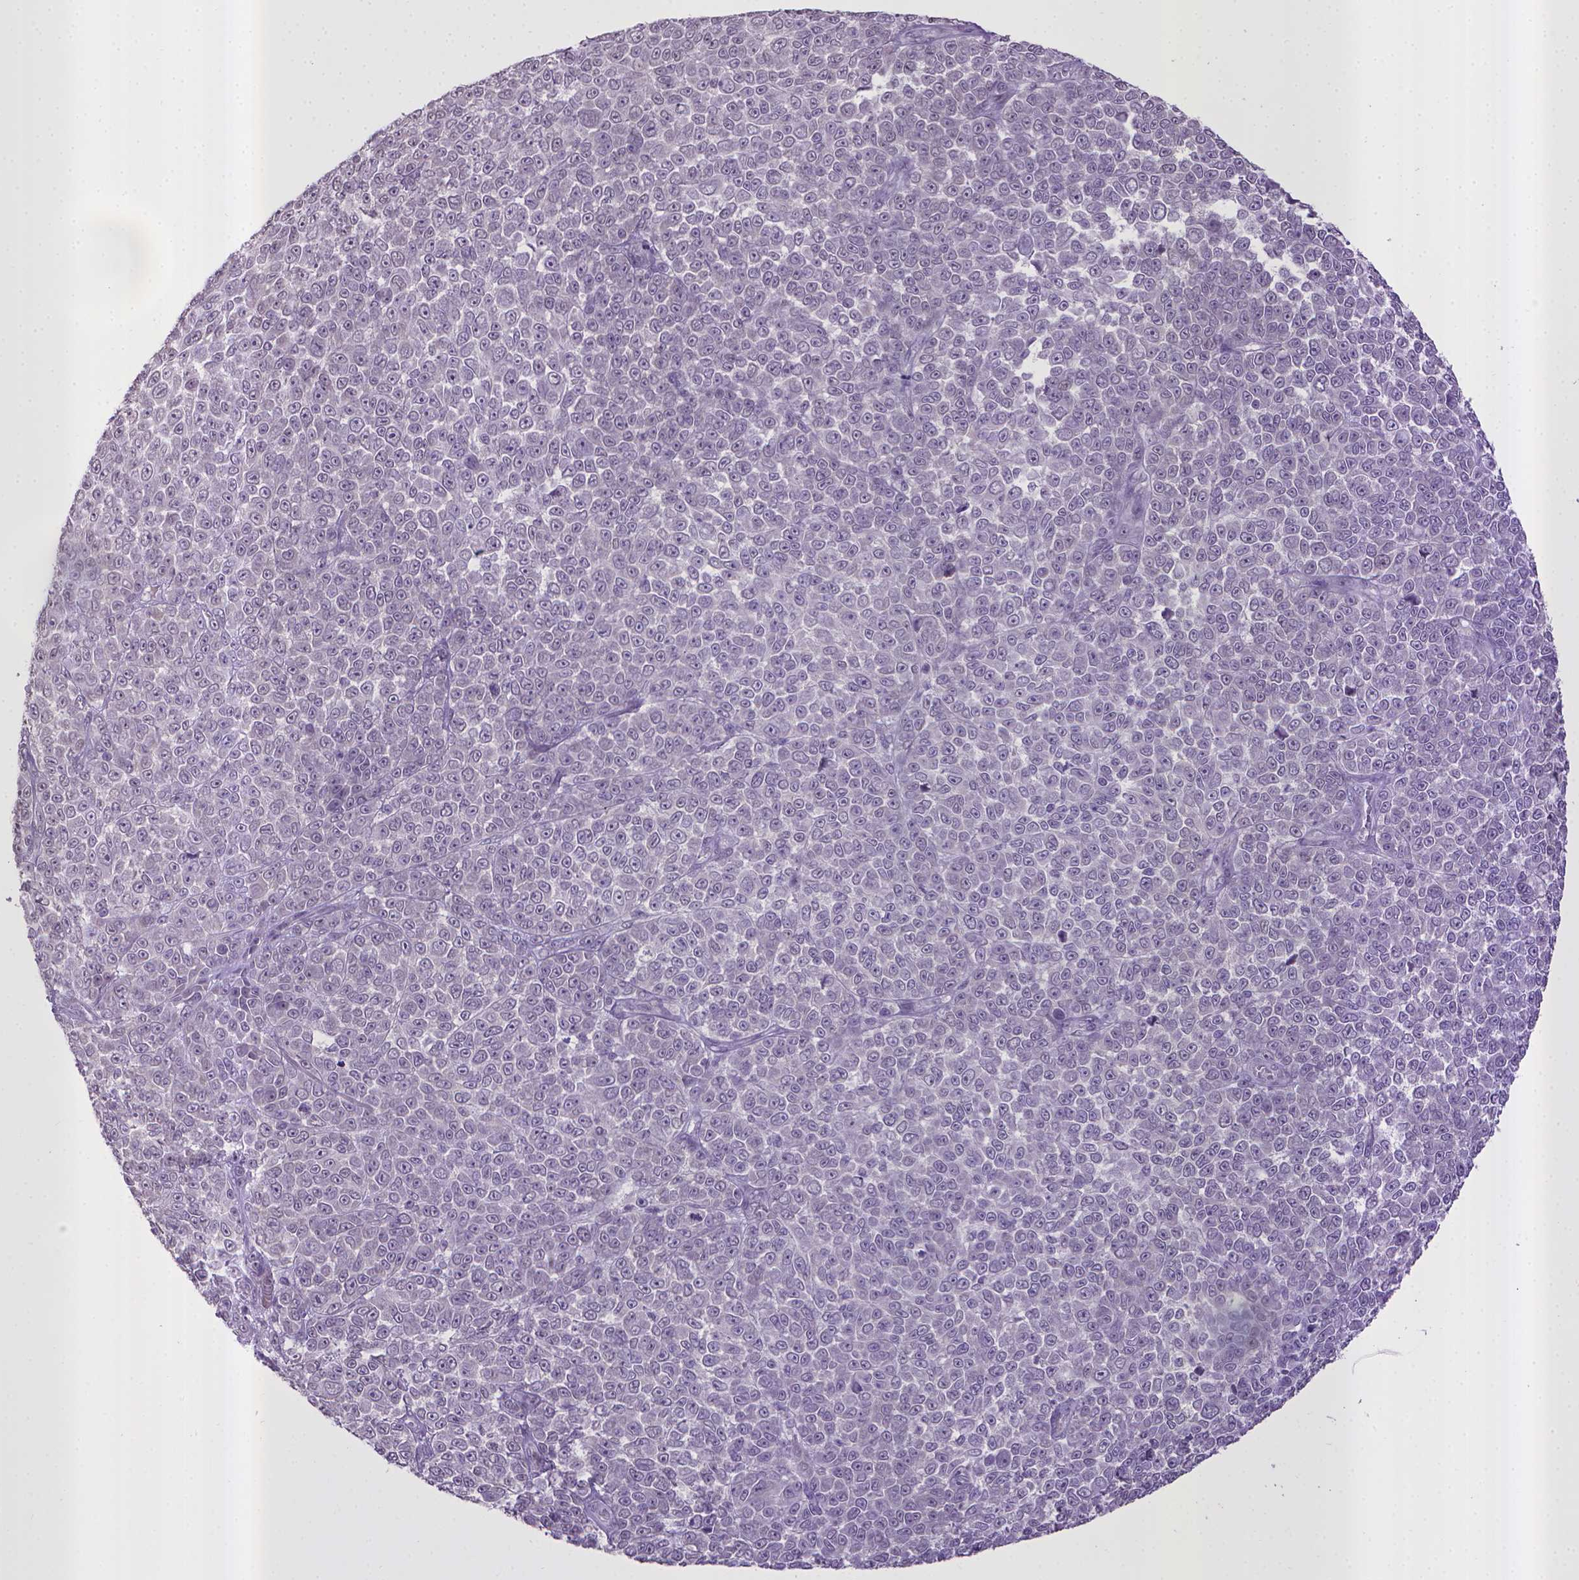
{"staining": {"intensity": "negative", "quantity": "none", "location": "none"}, "tissue": "melanoma", "cell_type": "Tumor cells", "image_type": "cancer", "snomed": [{"axis": "morphology", "description": "Malignant melanoma, NOS"}, {"axis": "topography", "description": "Skin"}], "caption": "A micrograph of human melanoma is negative for staining in tumor cells.", "gene": "KMO", "patient": {"sex": "female", "age": 95}}